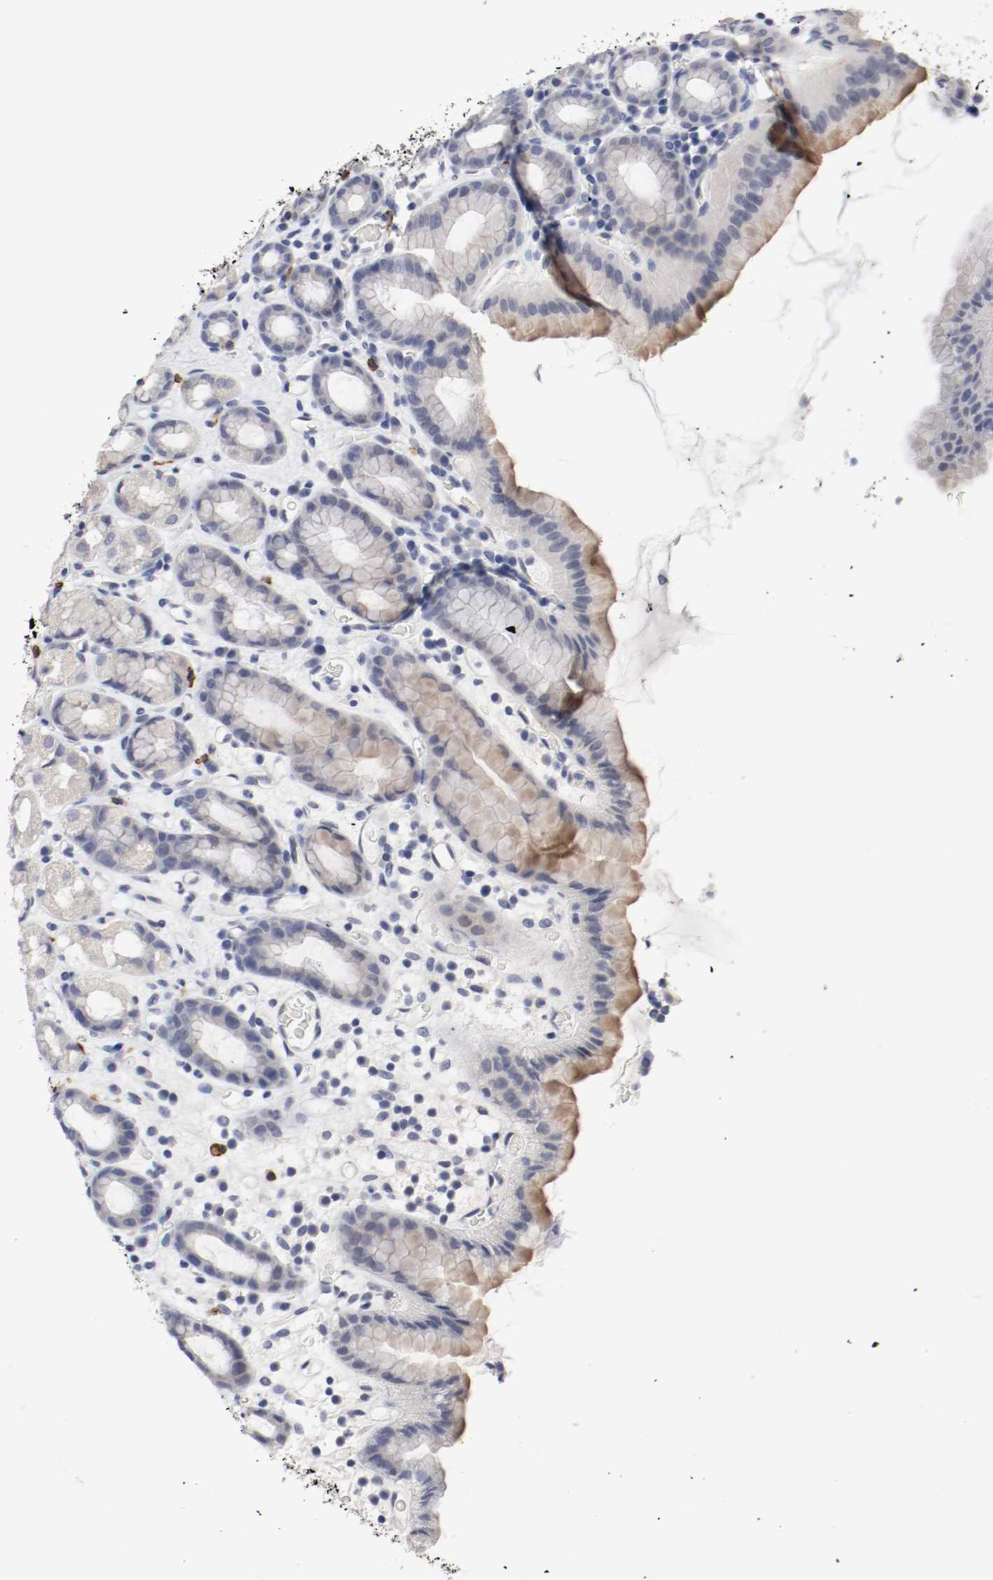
{"staining": {"intensity": "moderate", "quantity": "<25%", "location": "cytoplasmic/membranous"}, "tissue": "stomach", "cell_type": "Glandular cells", "image_type": "normal", "snomed": [{"axis": "morphology", "description": "Normal tissue, NOS"}, {"axis": "topography", "description": "Stomach, upper"}], "caption": "The photomicrograph displays a brown stain indicating the presence of a protein in the cytoplasmic/membranous of glandular cells in stomach. The staining was performed using DAB (3,3'-diaminobenzidine), with brown indicating positive protein expression. Nuclei are stained blue with hematoxylin.", "gene": "KIT", "patient": {"sex": "male", "age": 68}}